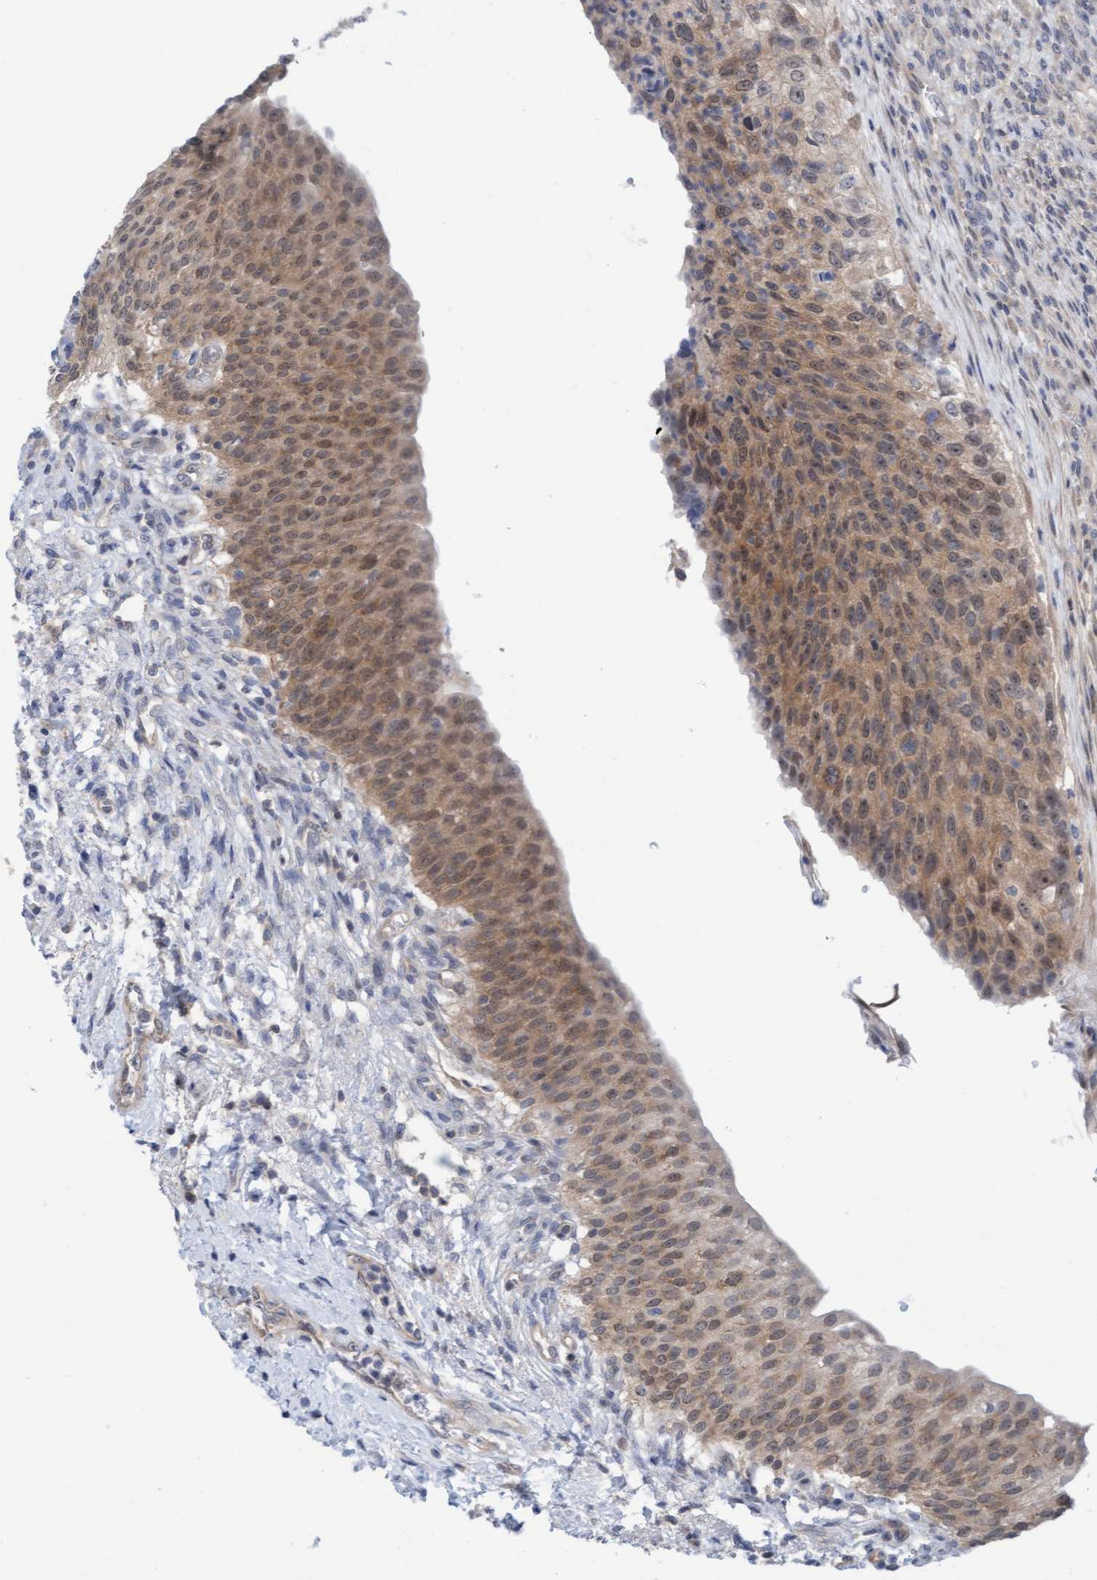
{"staining": {"intensity": "moderate", "quantity": ">75%", "location": "cytoplasmic/membranous"}, "tissue": "urinary bladder", "cell_type": "Urothelial cells", "image_type": "normal", "snomed": [{"axis": "morphology", "description": "Normal tissue, NOS"}, {"axis": "topography", "description": "Urinary bladder"}], "caption": "Urinary bladder stained with DAB immunohistochemistry (IHC) displays medium levels of moderate cytoplasmic/membranous expression in approximately >75% of urothelial cells. (DAB IHC, brown staining for protein, blue staining for nuclei).", "gene": "AMZ2", "patient": {"sex": "female", "age": 60}}